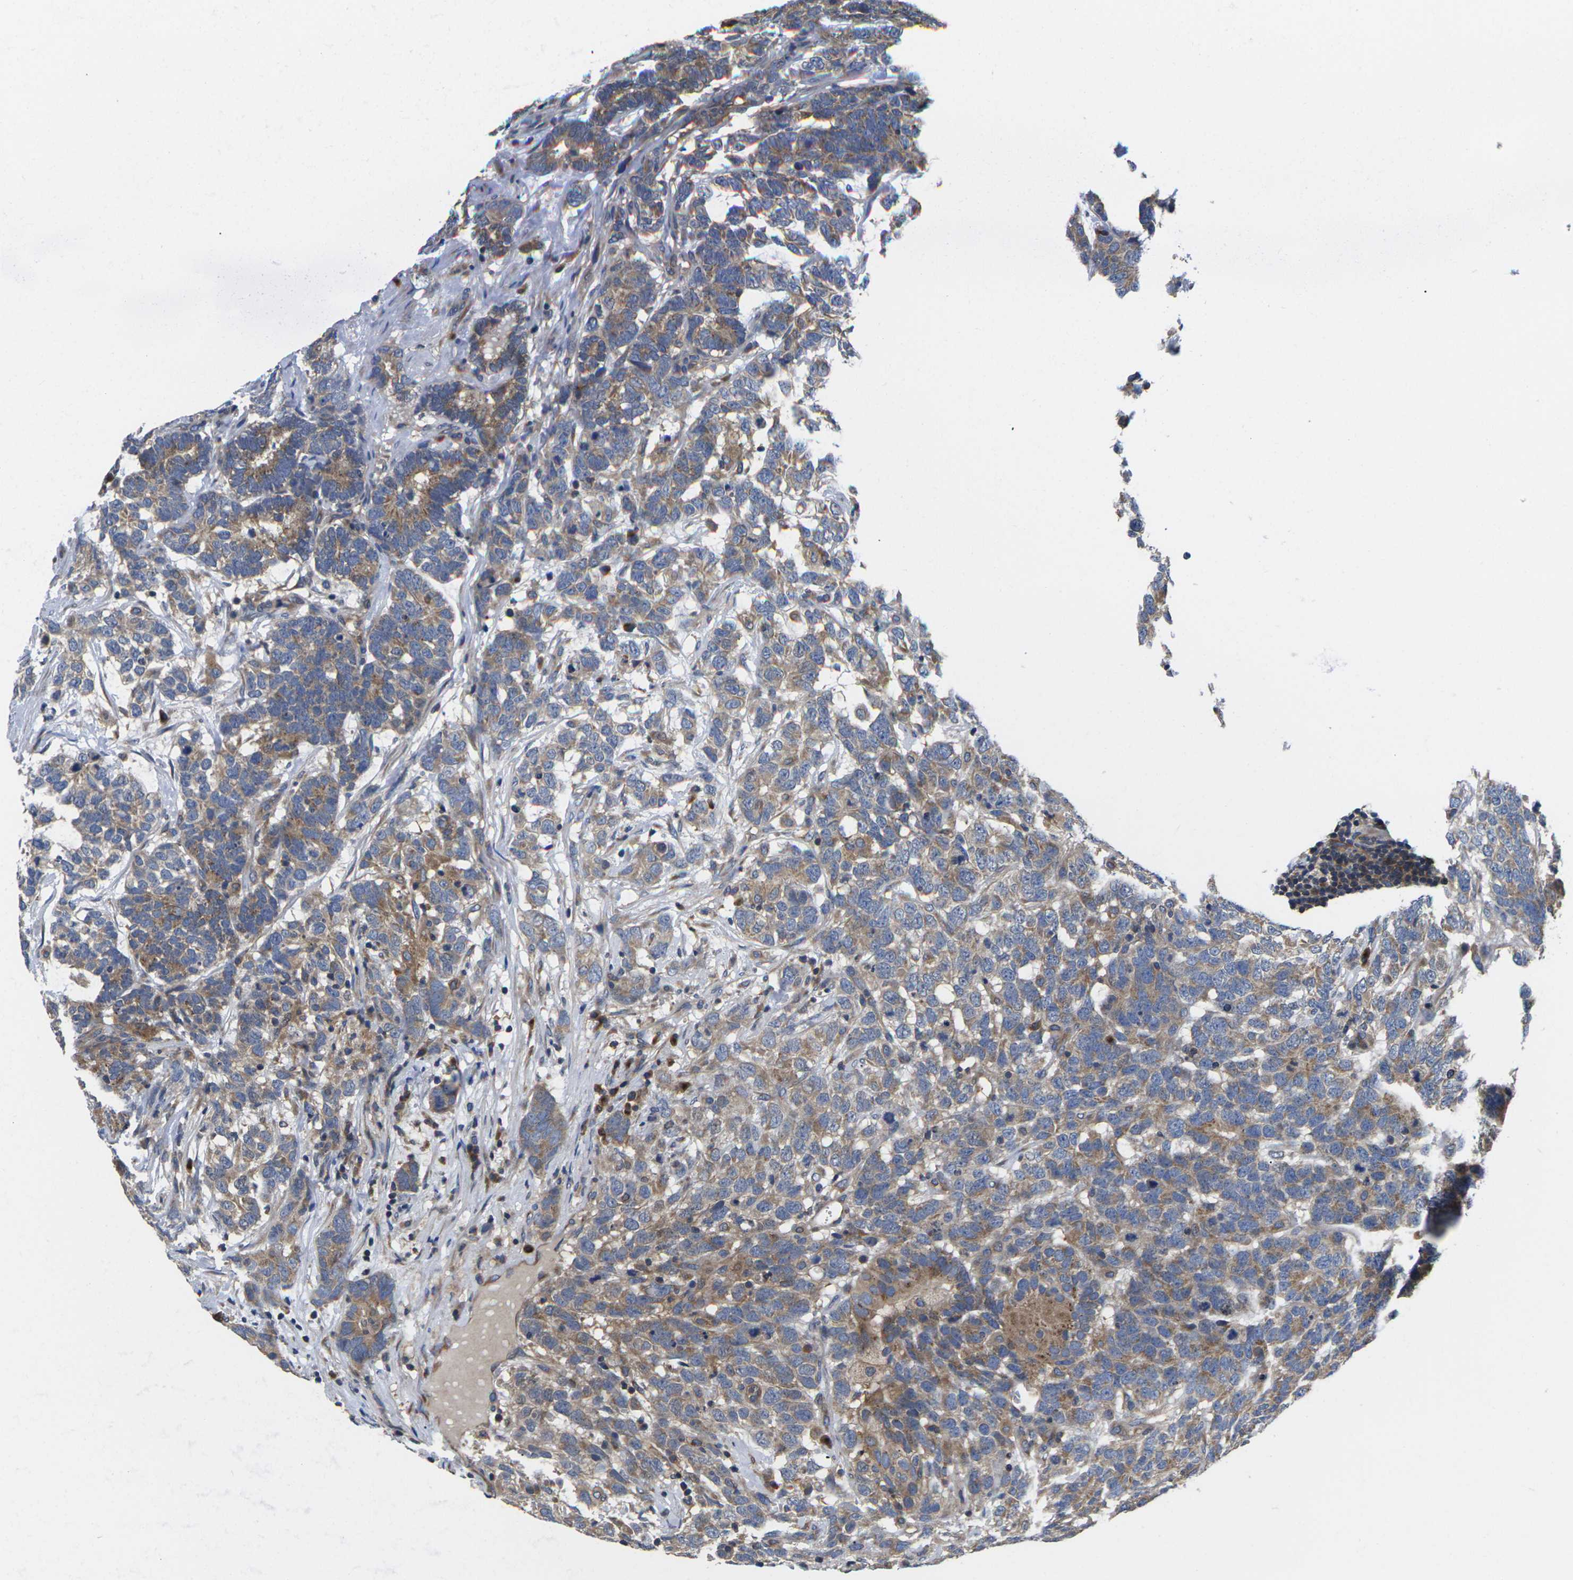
{"staining": {"intensity": "moderate", "quantity": ">75%", "location": "cytoplasmic/membranous"}, "tissue": "testis cancer", "cell_type": "Tumor cells", "image_type": "cancer", "snomed": [{"axis": "morphology", "description": "Carcinoma, Embryonal, NOS"}, {"axis": "topography", "description": "Testis"}], "caption": "Testis cancer tissue demonstrates moderate cytoplasmic/membranous expression in about >75% of tumor cells", "gene": "TMCC2", "patient": {"sex": "male", "age": 26}}